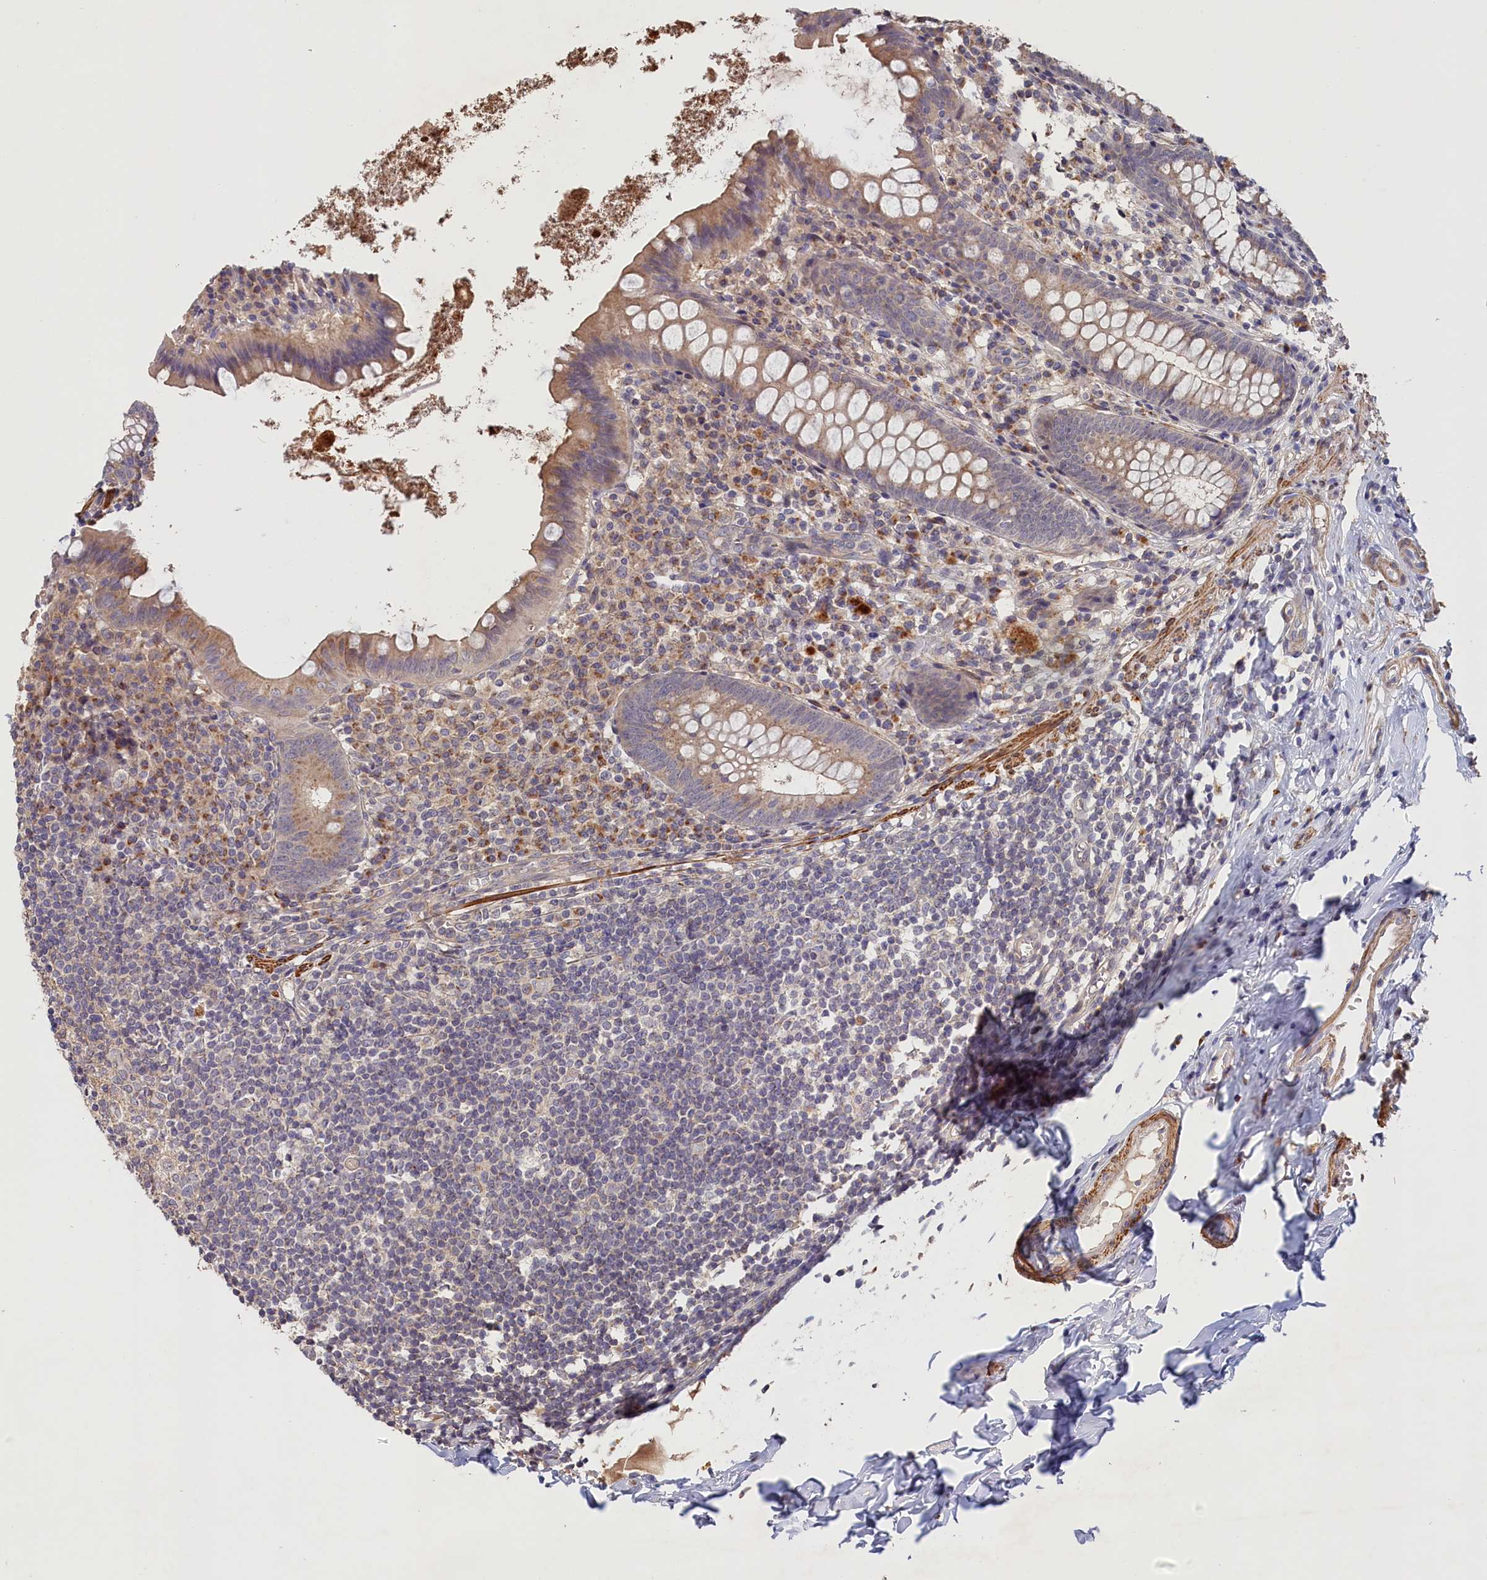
{"staining": {"intensity": "moderate", "quantity": ">75%", "location": "cytoplasmic/membranous"}, "tissue": "appendix", "cell_type": "Glandular cells", "image_type": "normal", "snomed": [{"axis": "morphology", "description": "Normal tissue, NOS"}, {"axis": "topography", "description": "Appendix"}], "caption": "Glandular cells show moderate cytoplasmic/membranous staining in about >75% of cells in normal appendix. Nuclei are stained in blue.", "gene": "TANGO6", "patient": {"sex": "female", "age": 51}}